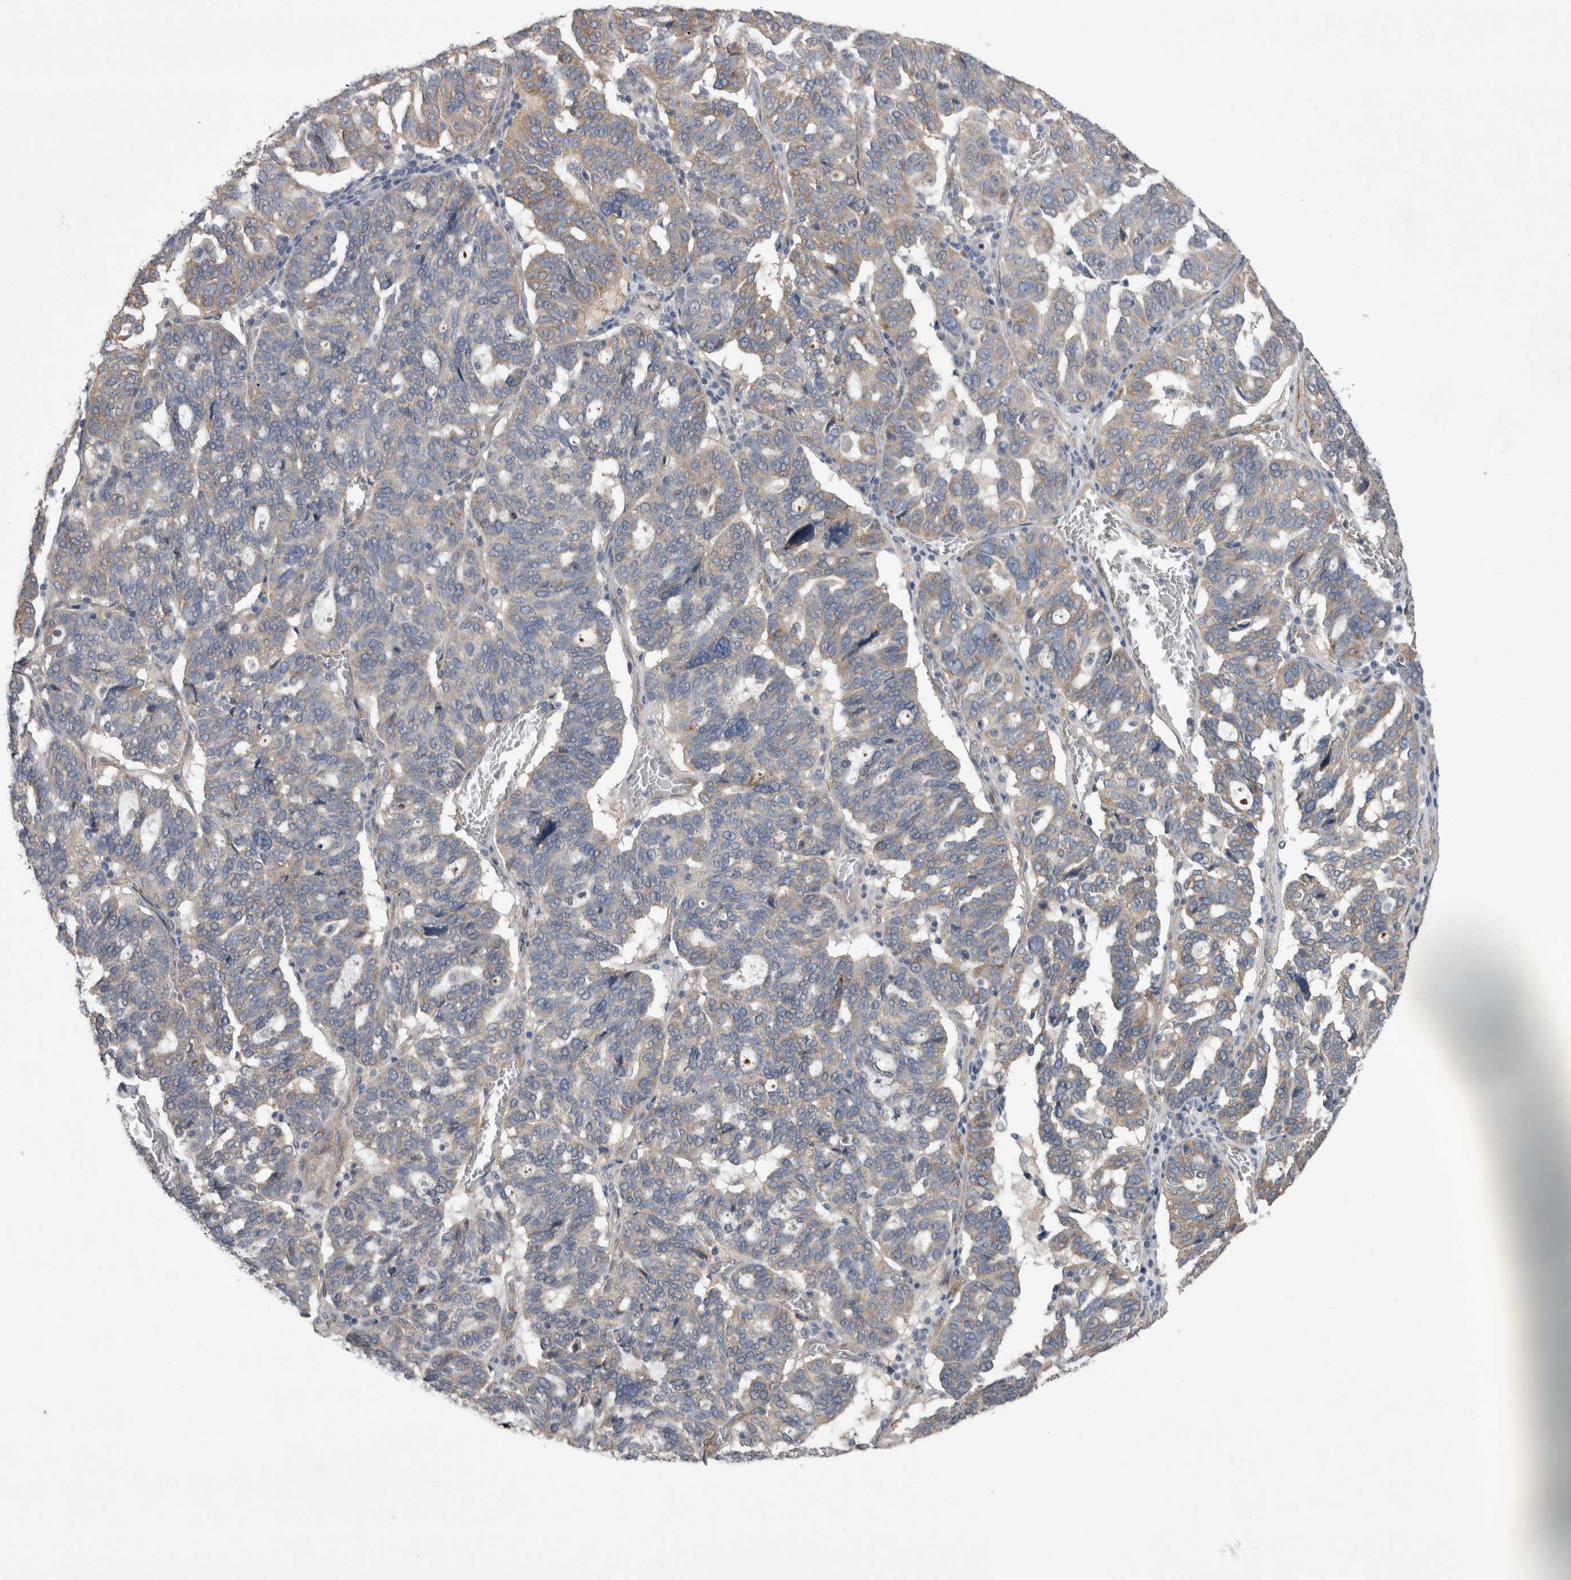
{"staining": {"intensity": "weak", "quantity": "25%-75%", "location": "cytoplasmic/membranous"}, "tissue": "ovarian cancer", "cell_type": "Tumor cells", "image_type": "cancer", "snomed": [{"axis": "morphology", "description": "Cystadenocarcinoma, serous, NOS"}, {"axis": "topography", "description": "Ovary"}], "caption": "Weak cytoplasmic/membranous staining for a protein is seen in about 25%-75% of tumor cells of serous cystadenocarcinoma (ovarian) using immunohistochemistry (IHC).", "gene": "DDX6", "patient": {"sex": "female", "age": 59}}